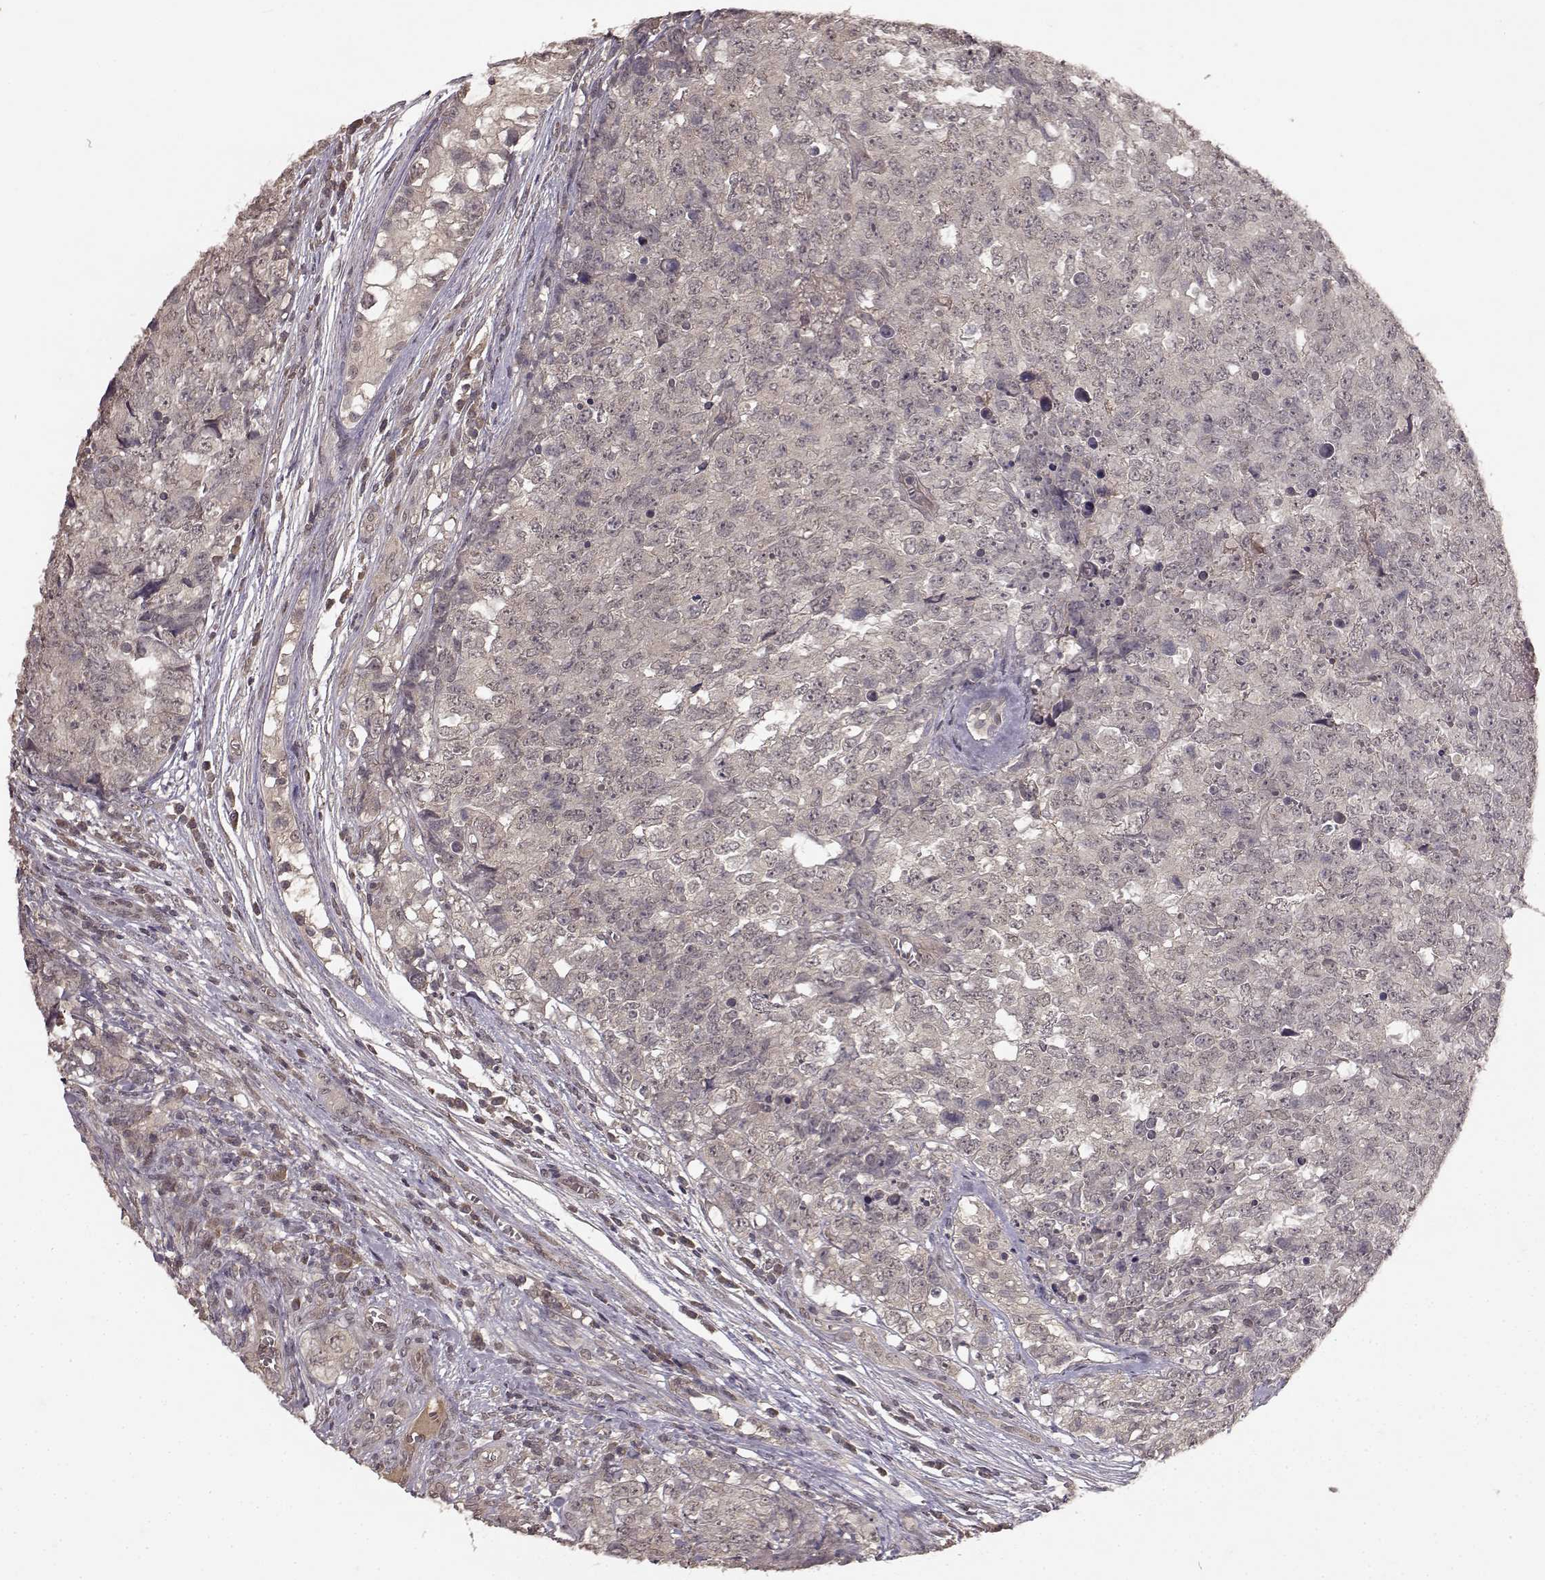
{"staining": {"intensity": "negative", "quantity": "none", "location": "none"}, "tissue": "testis cancer", "cell_type": "Tumor cells", "image_type": "cancer", "snomed": [{"axis": "morphology", "description": "Carcinoma, Embryonal, NOS"}, {"axis": "topography", "description": "Testis"}], "caption": "Immunohistochemistry image of neoplastic tissue: human testis embryonal carcinoma stained with DAB reveals no significant protein expression in tumor cells.", "gene": "NTRK2", "patient": {"sex": "male", "age": 23}}